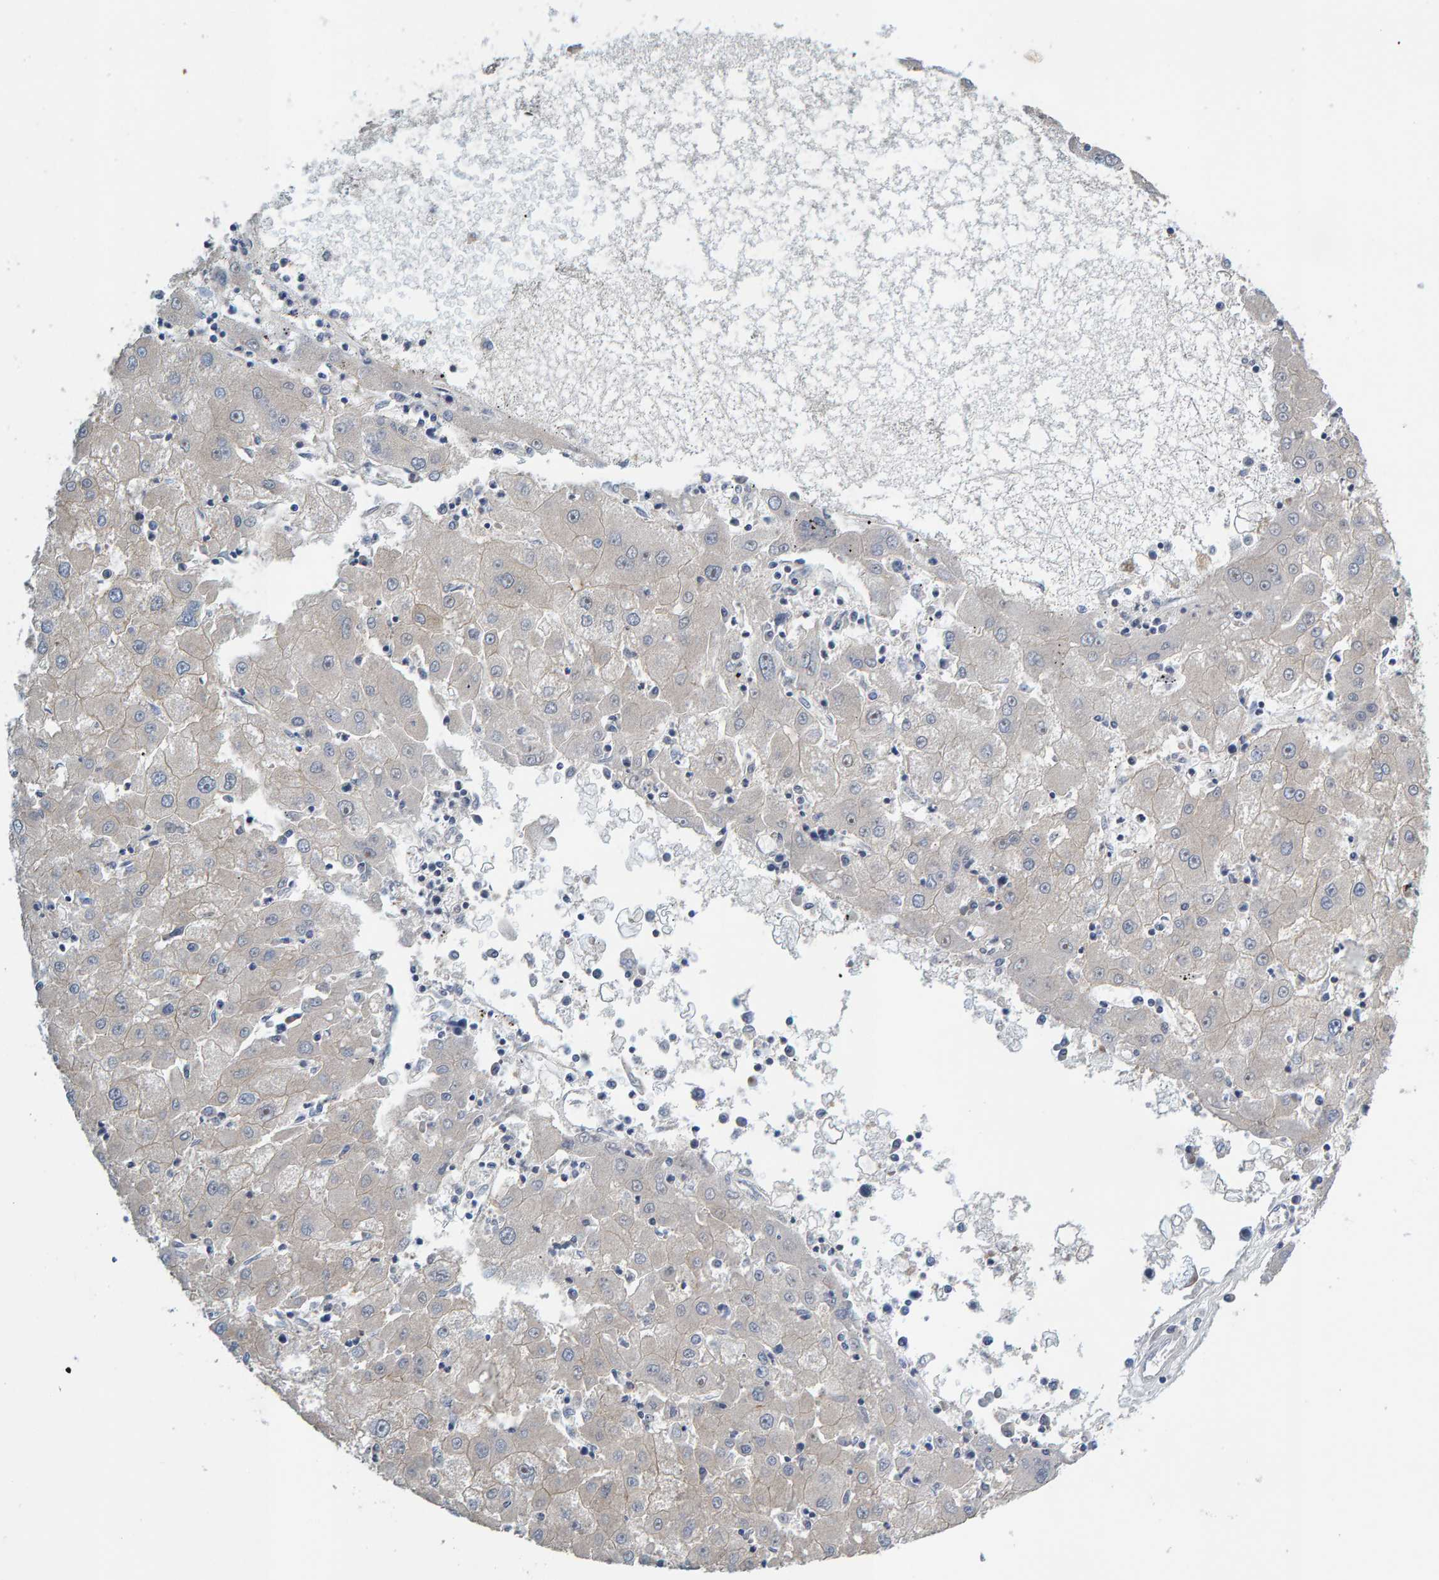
{"staining": {"intensity": "negative", "quantity": "none", "location": "none"}, "tissue": "liver cancer", "cell_type": "Tumor cells", "image_type": "cancer", "snomed": [{"axis": "morphology", "description": "Carcinoma, Hepatocellular, NOS"}, {"axis": "topography", "description": "Liver"}], "caption": "There is no significant positivity in tumor cells of liver hepatocellular carcinoma.", "gene": "CCM2", "patient": {"sex": "male", "age": 72}}